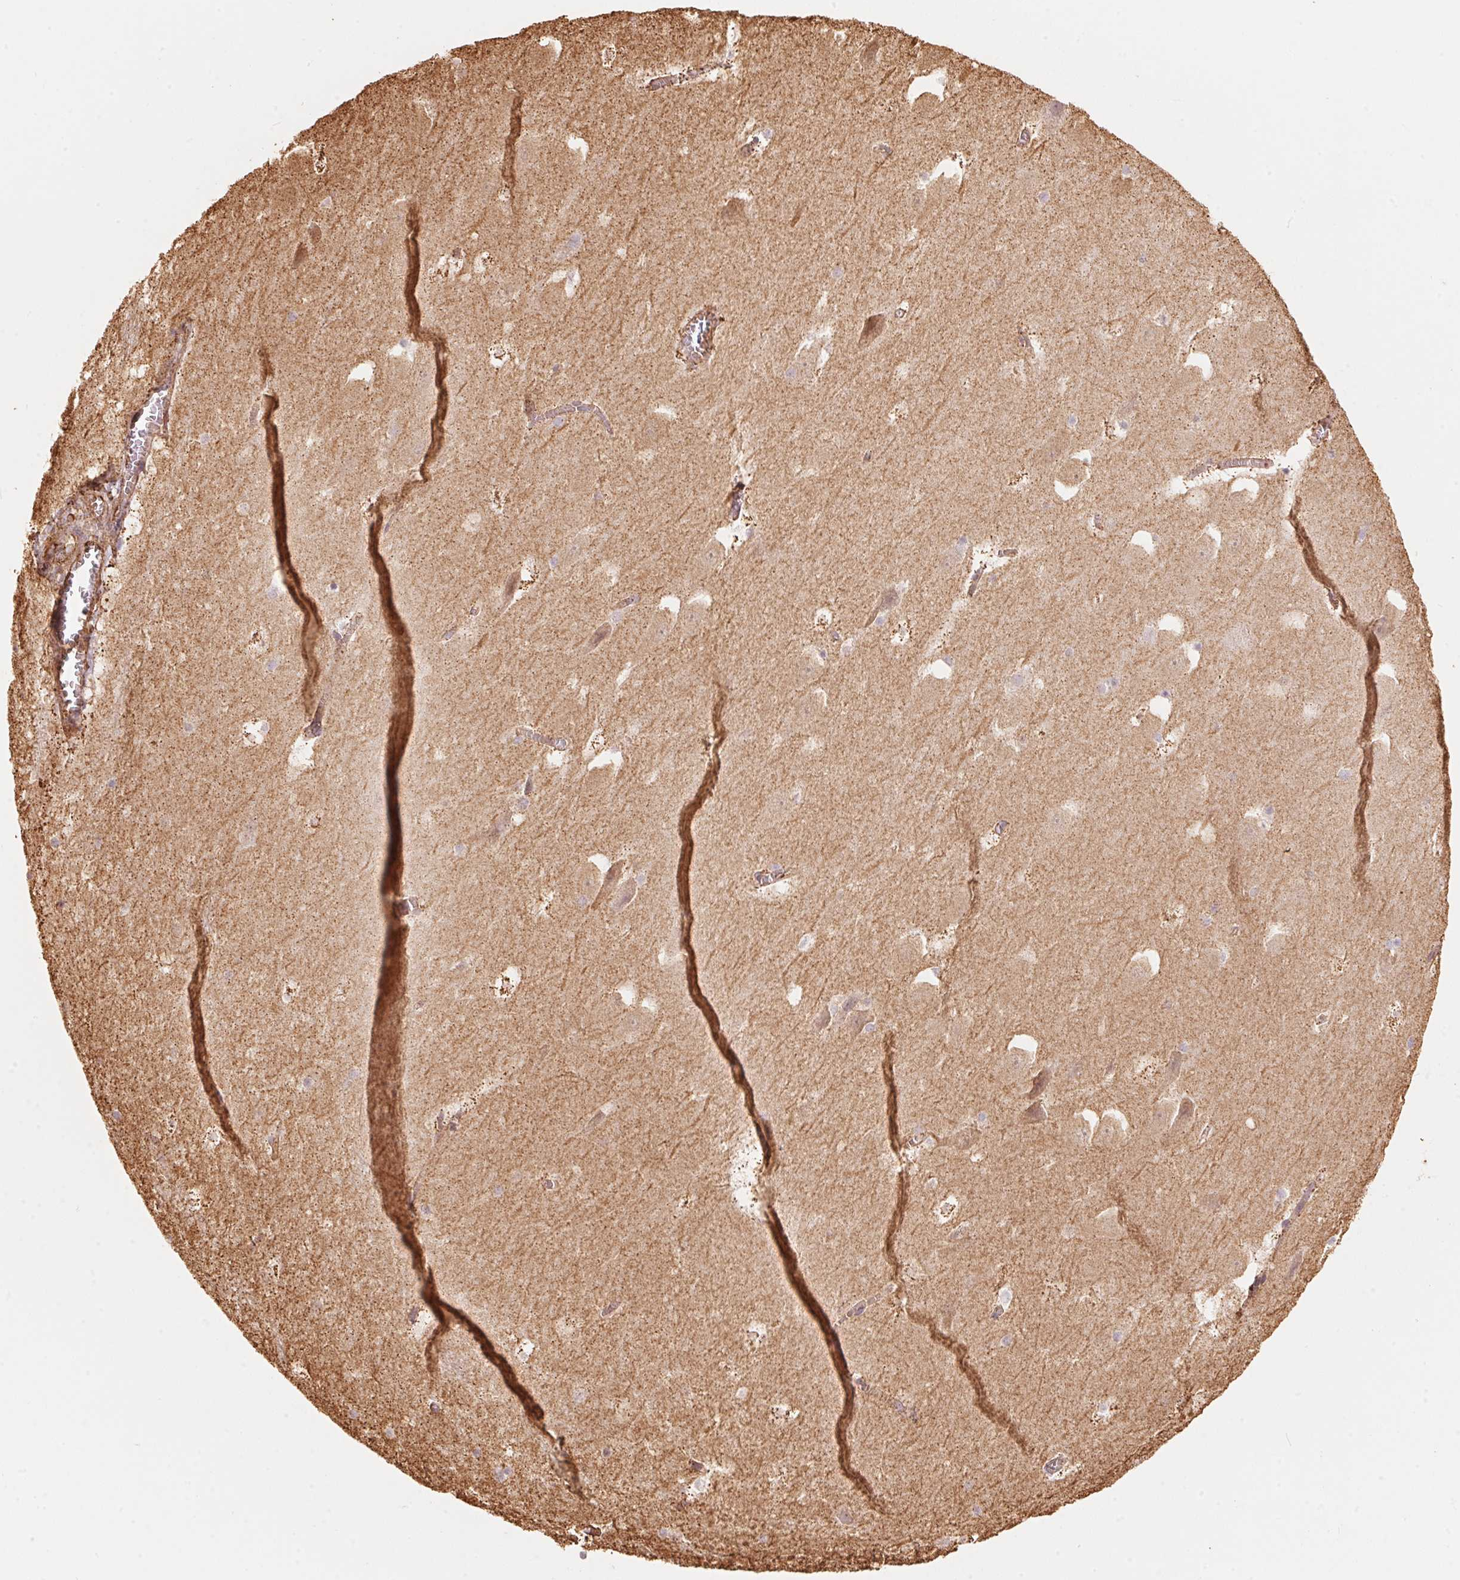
{"staining": {"intensity": "negative", "quantity": "none", "location": "none"}, "tissue": "hippocampus", "cell_type": "Glial cells", "image_type": "normal", "snomed": [{"axis": "morphology", "description": "Normal tissue, NOS"}, {"axis": "topography", "description": "Hippocampus"}], "caption": "Immunohistochemistry (IHC) of unremarkable hippocampus reveals no expression in glial cells. (Brightfield microscopy of DAB (3,3'-diaminobenzidine) immunohistochemistry (IHC) at high magnification).", "gene": "FRAS1", "patient": {"sex": "male", "age": 45}}